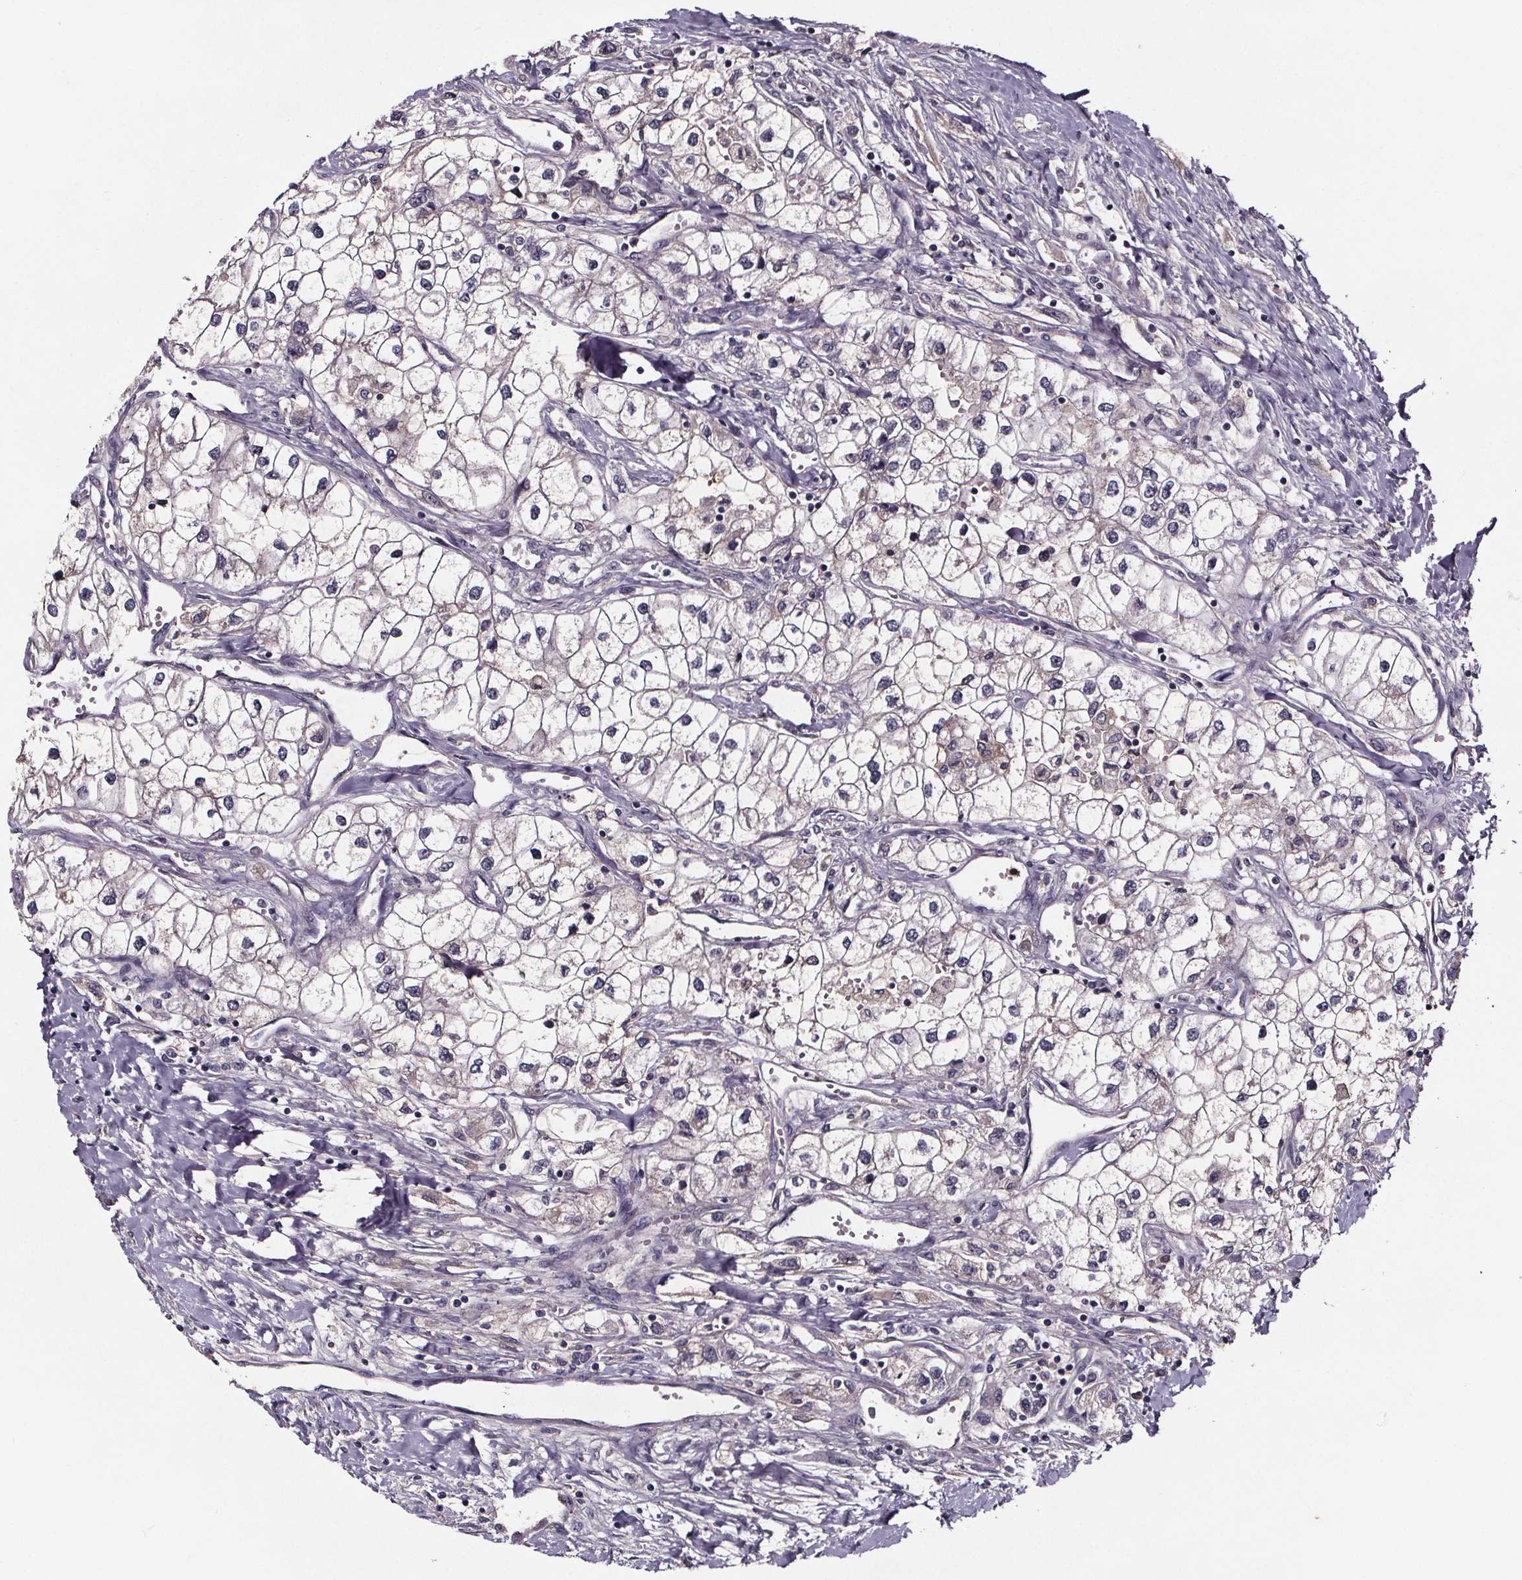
{"staining": {"intensity": "negative", "quantity": "none", "location": "none"}, "tissue": "renal cancer", "cell_type": "Tumor cells", "image_type": "cancer", "snomed": [{"axis": "morphology", "description": "Adenocarcinoma, NOS"}, {"axis": "topography", "description": "Kidney"}], "caption": "There is no significant positivity in tumor cells of renal adenocarcinoma. (DAB (3,3'-diaminobenzidine) immunohistochemistry, high magnification).", "gene": "NPHP4", "patient": {"sex": "male", "age": 59}}